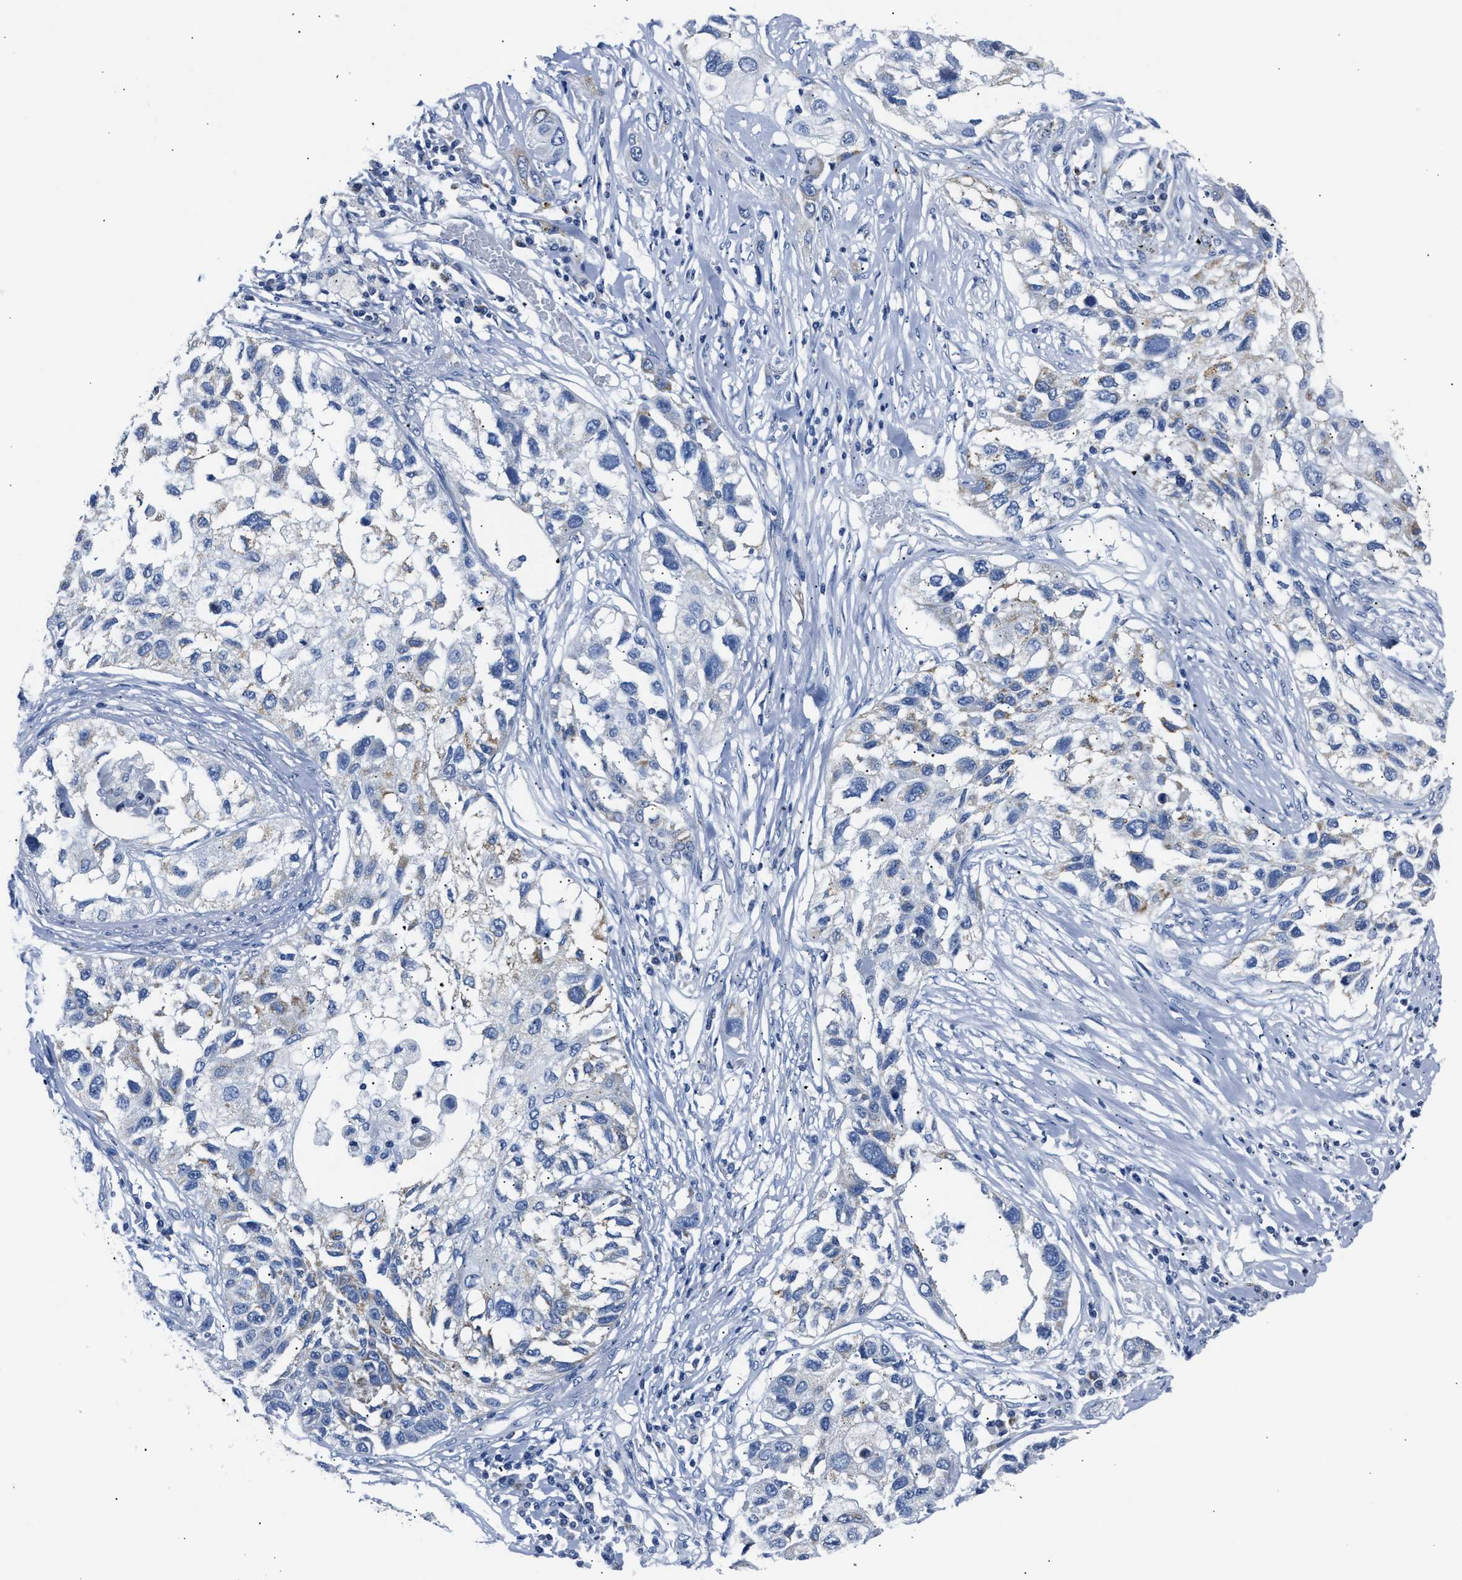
{"staining": {"intensity": "negative", "quantity": "none", "location": "none"}, "tissue": "lung cancer", "cell_type": "Tumor cells", "image_type": "cancer", "snomed": [{"axis": "morphology", "description": "Squamous cell carcinoma, NOS"}, {"axis": "topography", "description": "Lung"}], "caption": "IHC image of lung cancer (squamous cell carcinoma) stained for a protein (brown), which shows no positivity in tumor cells. The staining is performed using DAB (3,3'-diaminobenzidine) brown chromogen with nuclei counter-stained in using hematoxylin.", "gene": "AMACR", "patient": {"sex": "male", "age": 71}}